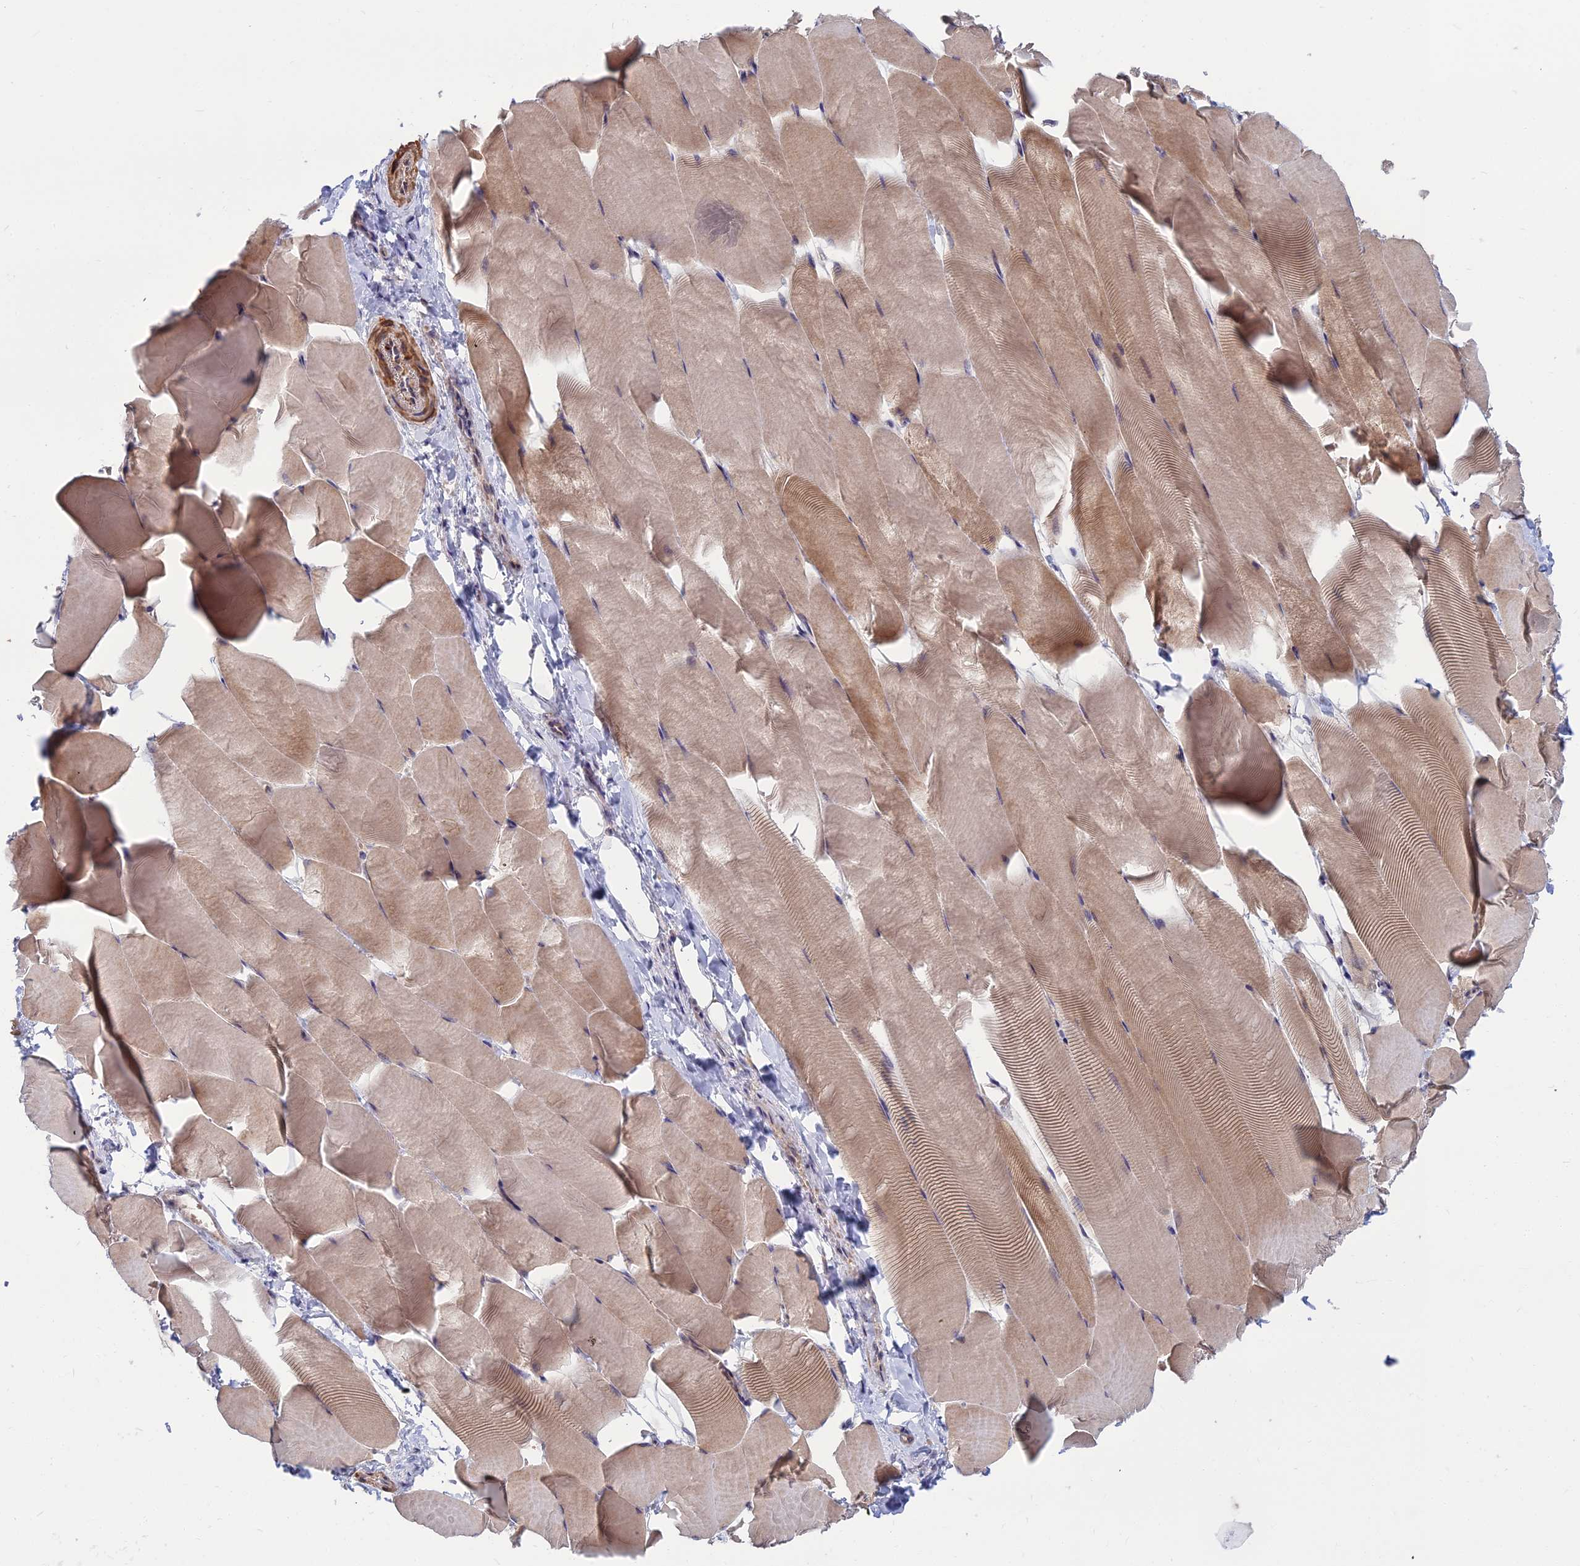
{"staining": {"intensity": "moderate", "quantity": ">75%", "location": "cytoplasmic/membranous"}, "tissue": "skeletal muscle", "cell_type": "Myocytes", "image_type": "normal", "snomed": [{"axis": "morphology", "description": "Normal tissue, NOS"}, {"axis": "topography", "description": "Skeletal muscle"}], "caption": "IHC (DAB) staining of benign human skeletal muscle exhibits moderate cytoplasmic/membranous protein staining in approximately >75% of myocytes. The protein of interest is stained brown, and the nuclei are stained in blue (DAB IHC with brightfield microscopy, high magnification).", "gene": "OPA3", "patient": {"sex": "male", "age": 25}}